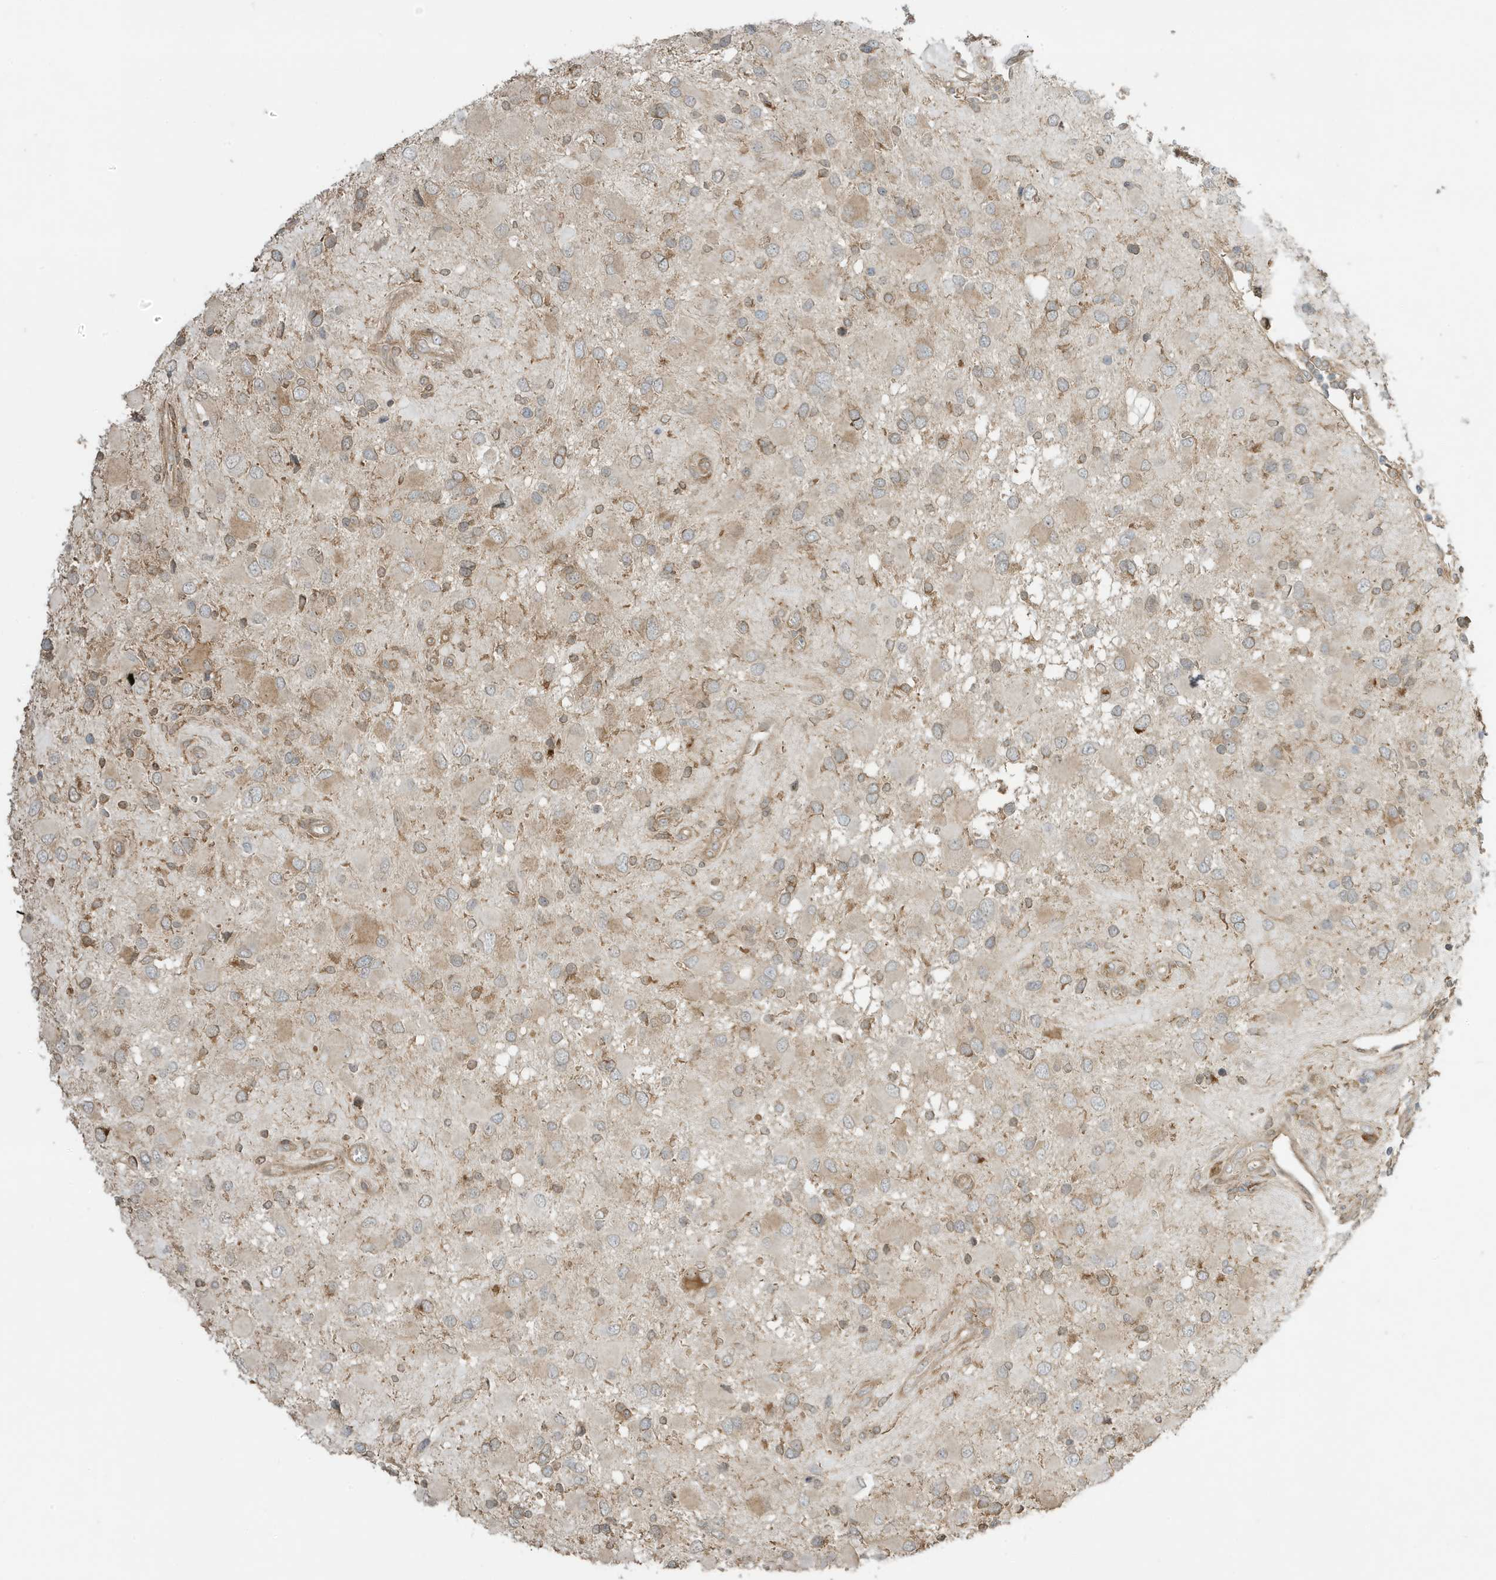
{"staining": {"intensity": "weak", "quantity": "25%-75%", "location": "cytoplasmic/membranous"}, "tissue": "glioma", "cell_type": "Tumor cells", "image_type": "cancer", "snomed": [{"axis": "morphology", "description": "Glioma, malignant, High grade"}, {"axis": "topography", "description": "Brain"}], "caption": "A brown stain labels weak cytoplasmic/membranous staining of a protein in malignant glioma (high-grade) tumor cells.", "gene": "SCARF2", "patient": {"sex": "male", "age": 53}}